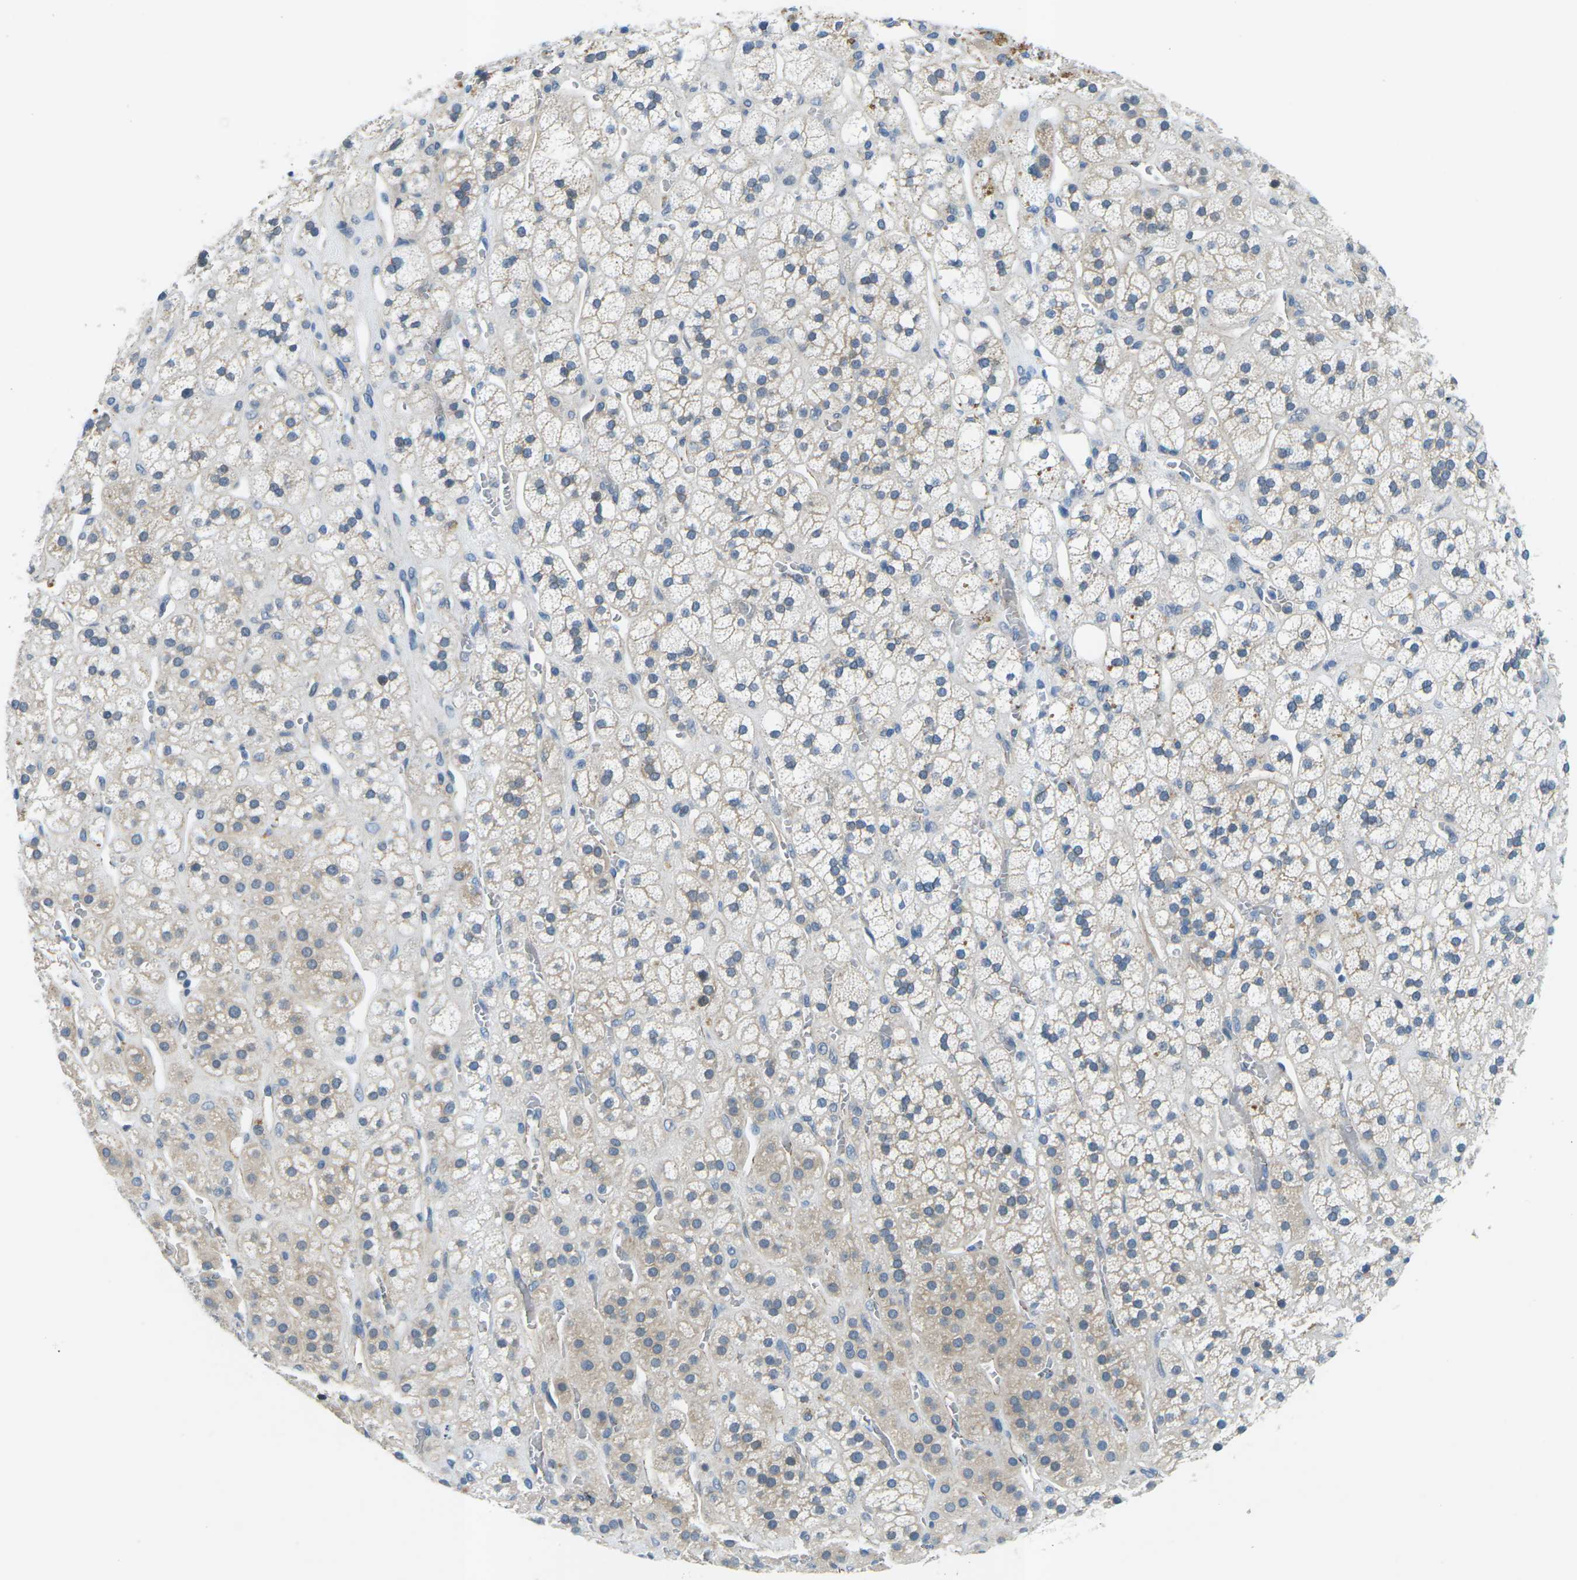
{"staining": {"intensity": "weak", "quantity": "25%-75%", "location": "cytoplasmic/membranous"}, "tissue": "adrenal gland", "cell_type": "Glandular cells", "image_type": "normal", "snomed": [{"axis": "morphology", "description": "Normal tissue, NOS"}, {"axis": "topography", "description": "Adrenal gland"}], "caption": "Approximately 25%-75% of glandular cells in normal adrenal gland show weak cytoplasmic/membranous protein expression as visualized by brown immunohistochemical staining.", "gene": "CTNND1", "patient": {"sex": "male", "age": 56}}